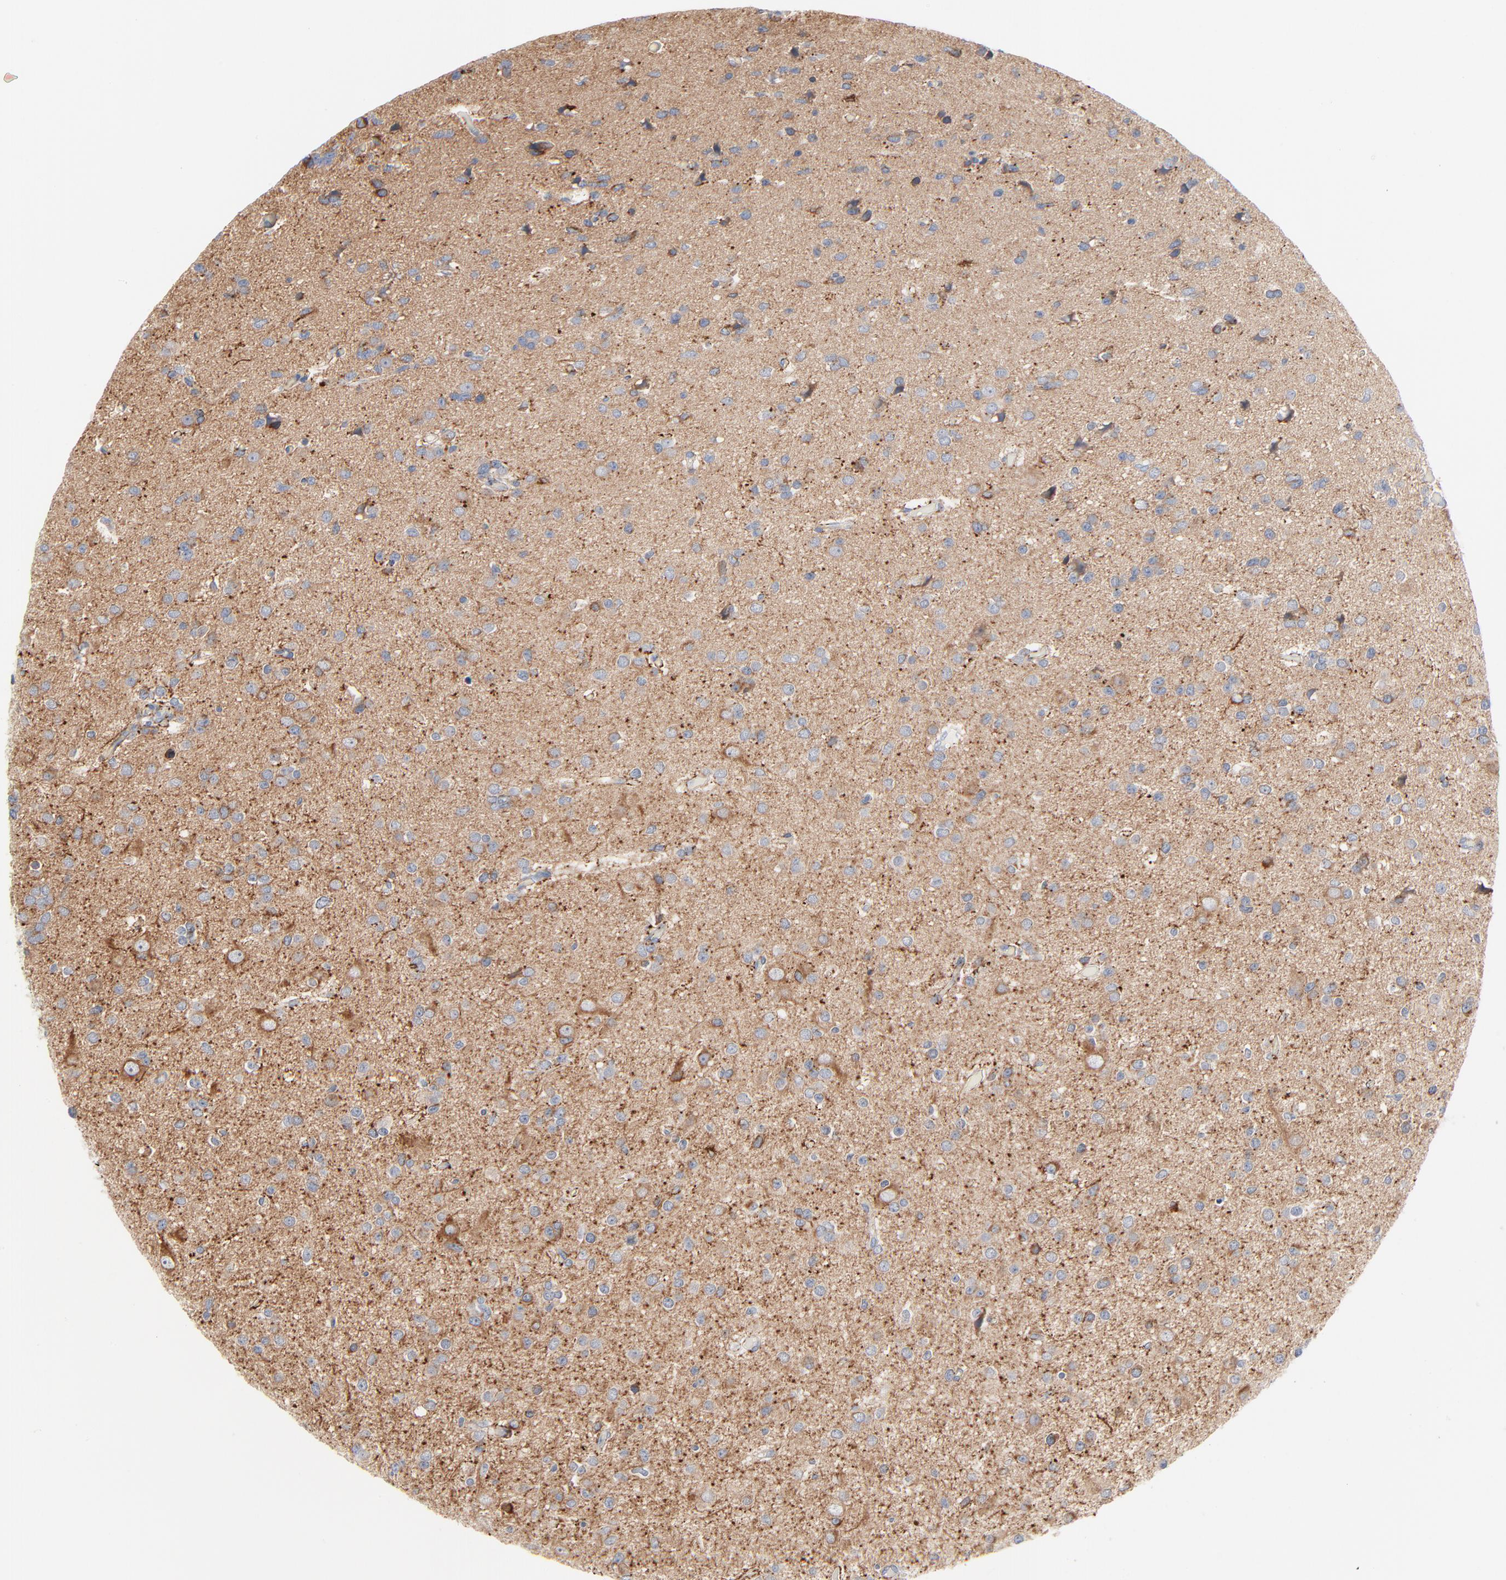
{"staining": {"intensity": "moderate", "quantity": ">75%", "location": "cytoplasmic/membranous"}, "tissue": "glioma", "cell_type": "Tumor cells", "image_type": "cancer", "snomed": [{"axis": "morphology", "description": "Glioma, malignant, Low grade"}, {"axis": "topography", "description": "Brain"}], "caption": "The histopathology image displays staining of low-grade glioma (malignant), revealing moderate cytoplasmic/membranous protein expression (brown color) within tumor cells. The staining is performed using DAB (3,3'-diaminobenzidine) brown chromogen to label protein expression. The nuclei are counter-stained blue using hematoxylin.", "gene": "IFT43", "patient": {"sex": "male", "age": 42}}